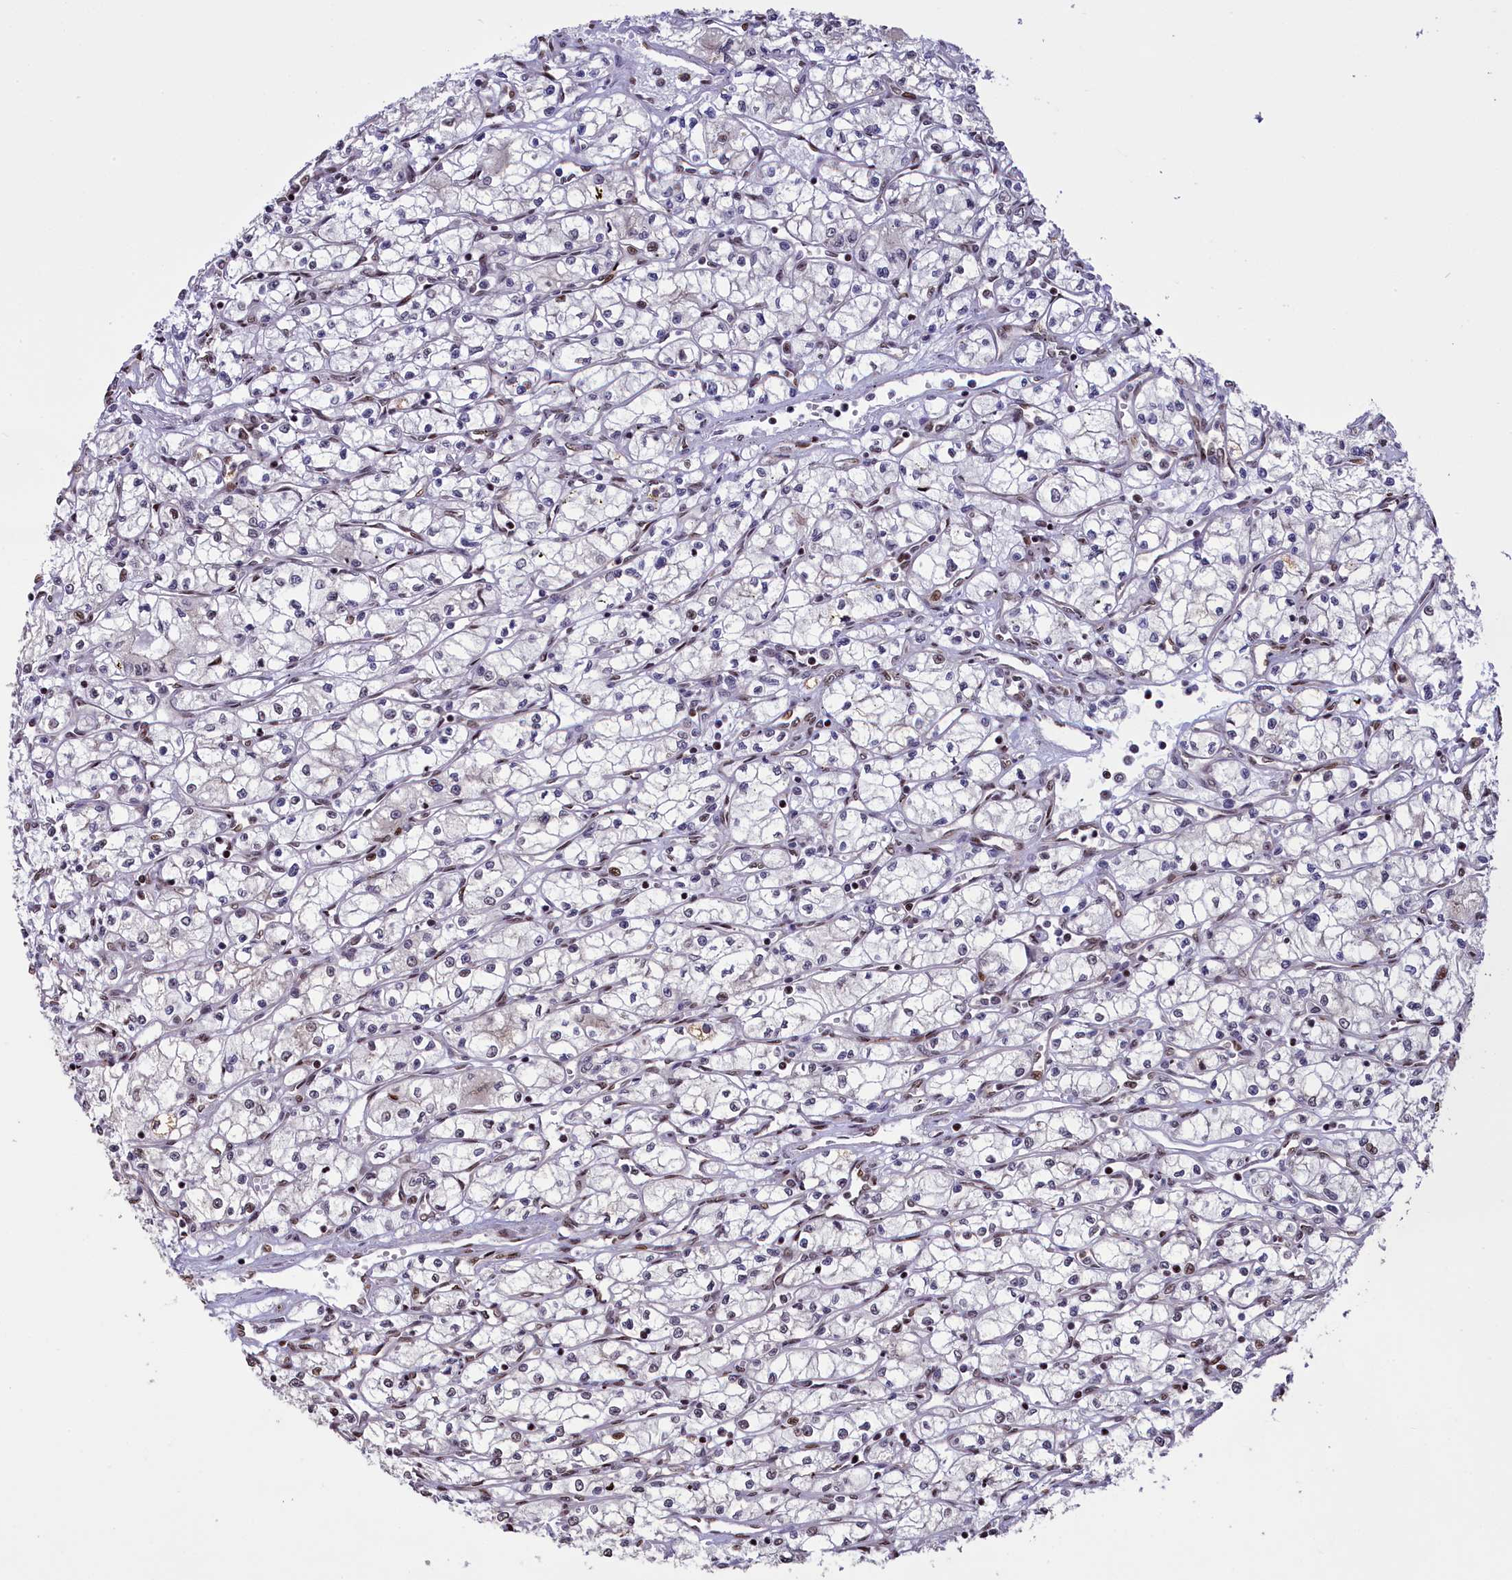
{"staining": {"intensity": "negative", "quantity": "none", "location": "none"}, "tissue": "renal cancer", "cell_type": "Tumor cells", "image_type": "cancer", "snomed": [{"axis": "morphology", "description": "Adenocarcinoma, NOS"}, {"axis": "topography", "description": "Kidney"}], "caption": "Immunohistochemical staining of human renal cancer (adenocarcinoma) displays no significant positivity in tumor cells. Nuclei are stained in blue.", "gene": "RELB", "patient": {"sex": "male", "age": 59}}